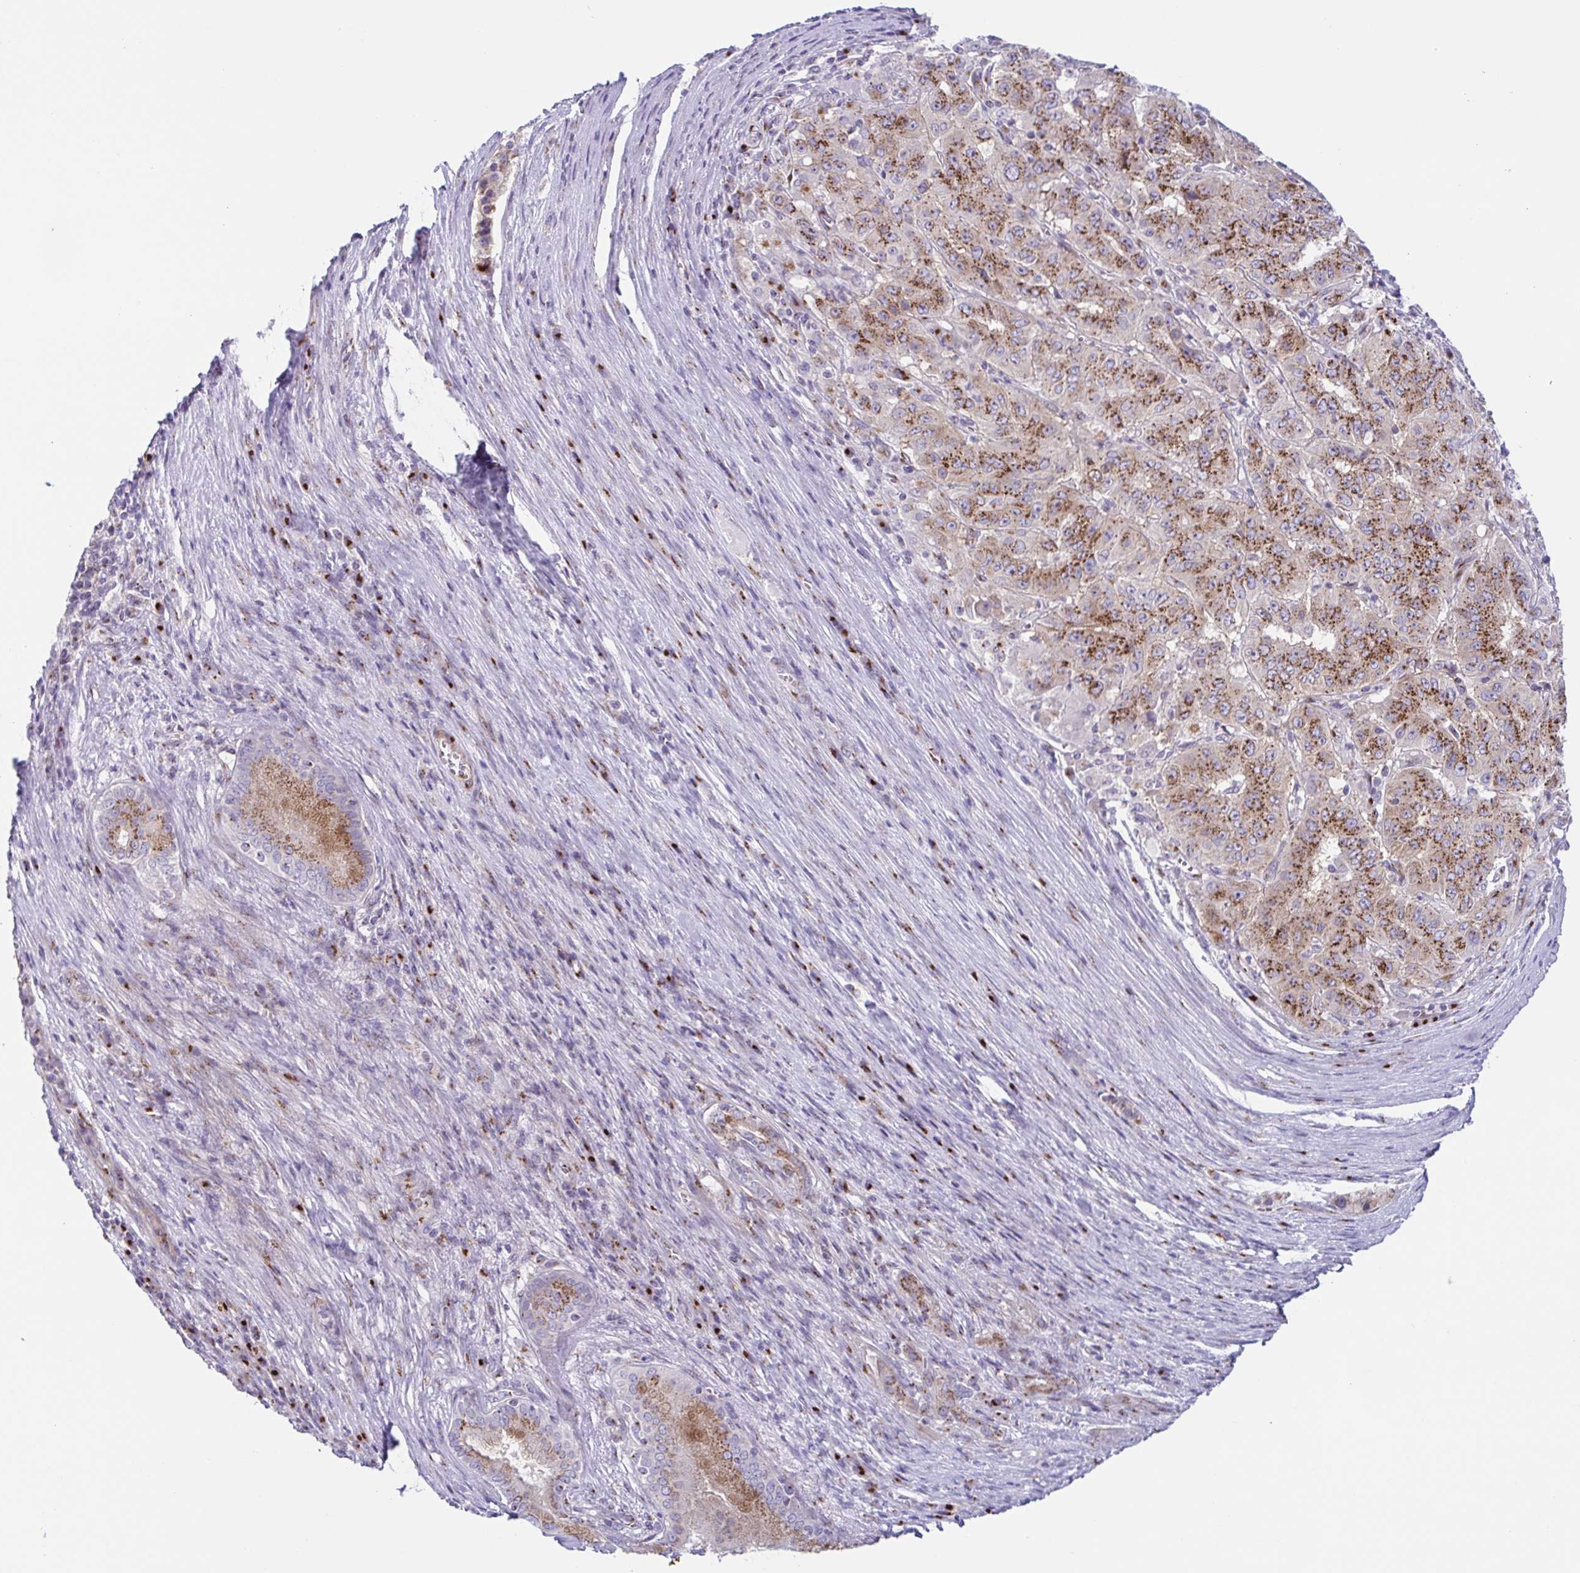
{"staining": {"intensity": "moderate", "quantity": ">75%", "location": "cytoplasmic/membranous"}, "tissue": "pancreatic cancer", "cell_type": "Tumor cells", "image_type": "cancer", "snomed": [{"axis": "morphology", "description": "Adenocarcinoma, NOS"}, {"axis": "topography", "description": "Pancreas"}], "caption": "A micrograph of human pancreatic cancer stained for a protein shows moderate cytoplasmic/membranous brown staining in tumor cells.", "gene": "COL17A1", "patient": {"sex": "male", "age": 63}}